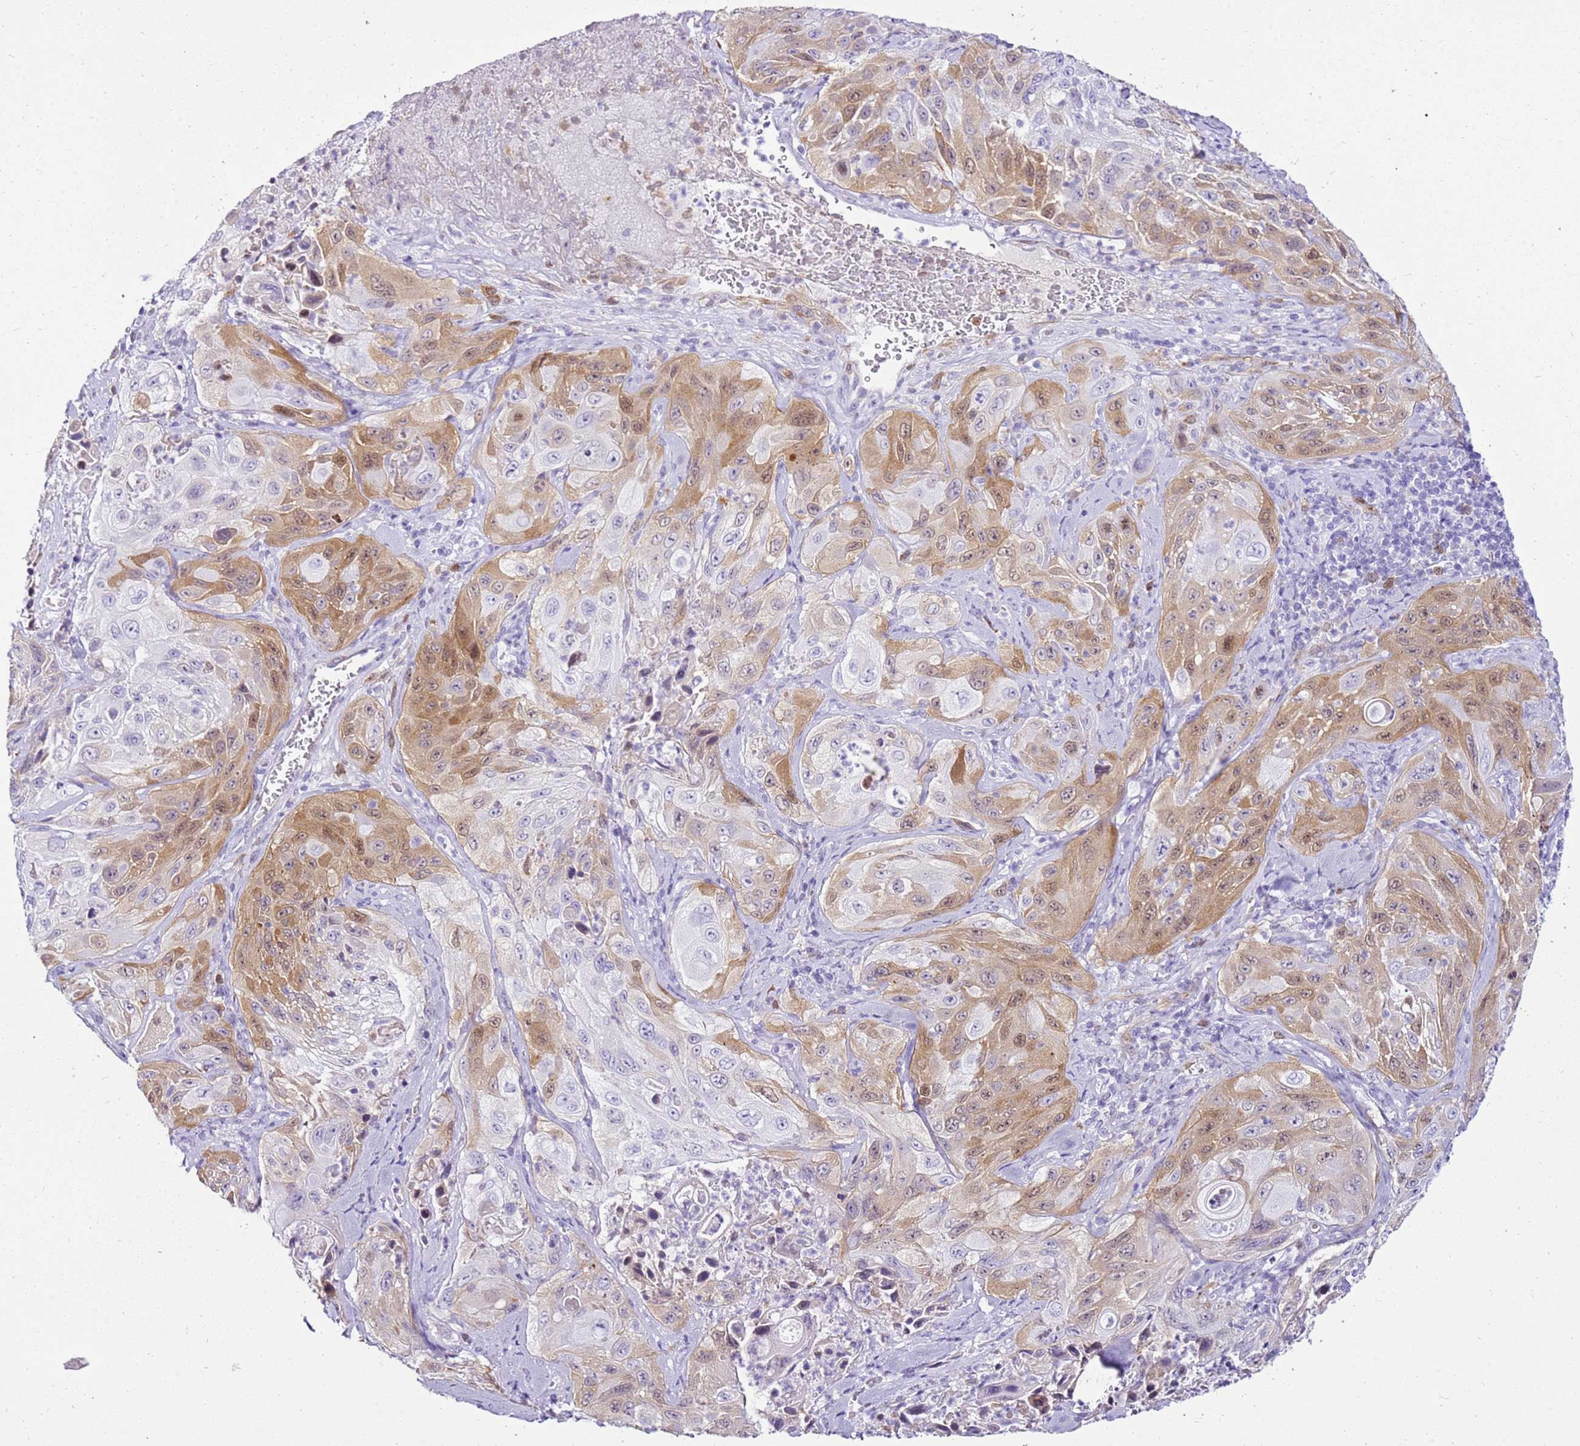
{"staining": {"intensity": "moderate", "quantity": "25%-75%", "location": "cytoplasmic/membranous,nuclear"}, "tissue": "cervical cancer", "cell_type": "Tumor cells", "image_type": "cancer", "snomed": [{"axis": "morphology", "description": "Squamous cell carcinoma, NOS"}, {"axis": "topography", "description": "Cervix"}], "caption": "Protein staining demonstrates moderate cytoplasmic/membranous and nuclear expression in approximately 25%-75% of tumor cells in squamous cell carcinoma (cervical). (Stains: DAB (3,3'-diaminobenzidine) in brown, nuclei in blue, Microscopy: brightfield microscopy at high magnification).", "gene": "SPC25", "patient": {"sex": "female", "age": 42}}